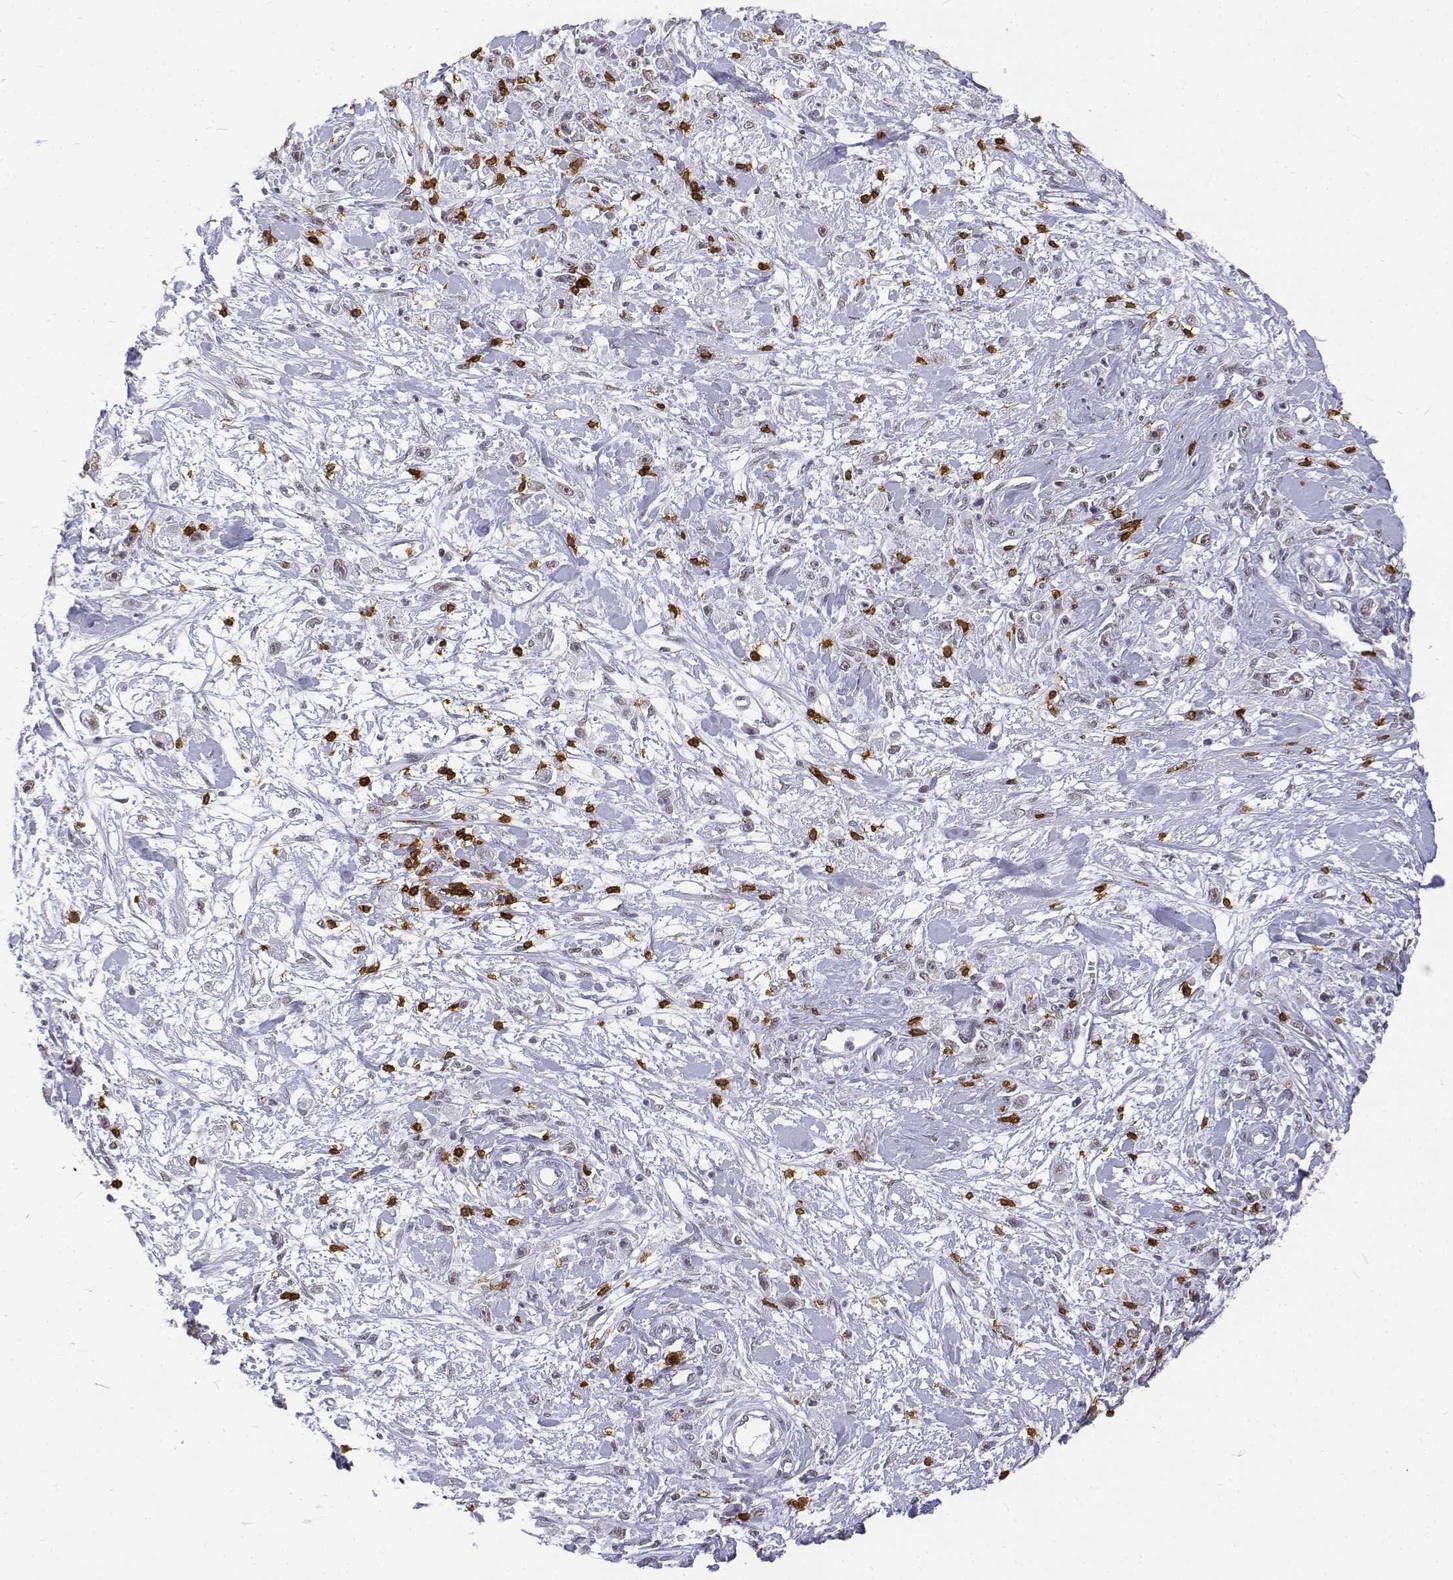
{"staining": {"intensity": "negative", "quantity": "none", "location": "none"}, "tissue": "stomach cancer", "cell_type": "Tumor cells", "image_type": "cancer", "snomed": [{"axis": "morphology", "description": "Adenocarcinoma, NOS"}, {"axis": "topography", "description": "Stomach"}], "caption": "Tumor cells are negative for protein expression in human stomach adenocarcinoma.", "gene": "CD3E", "patient": {"sex": "female", "age": 59}}